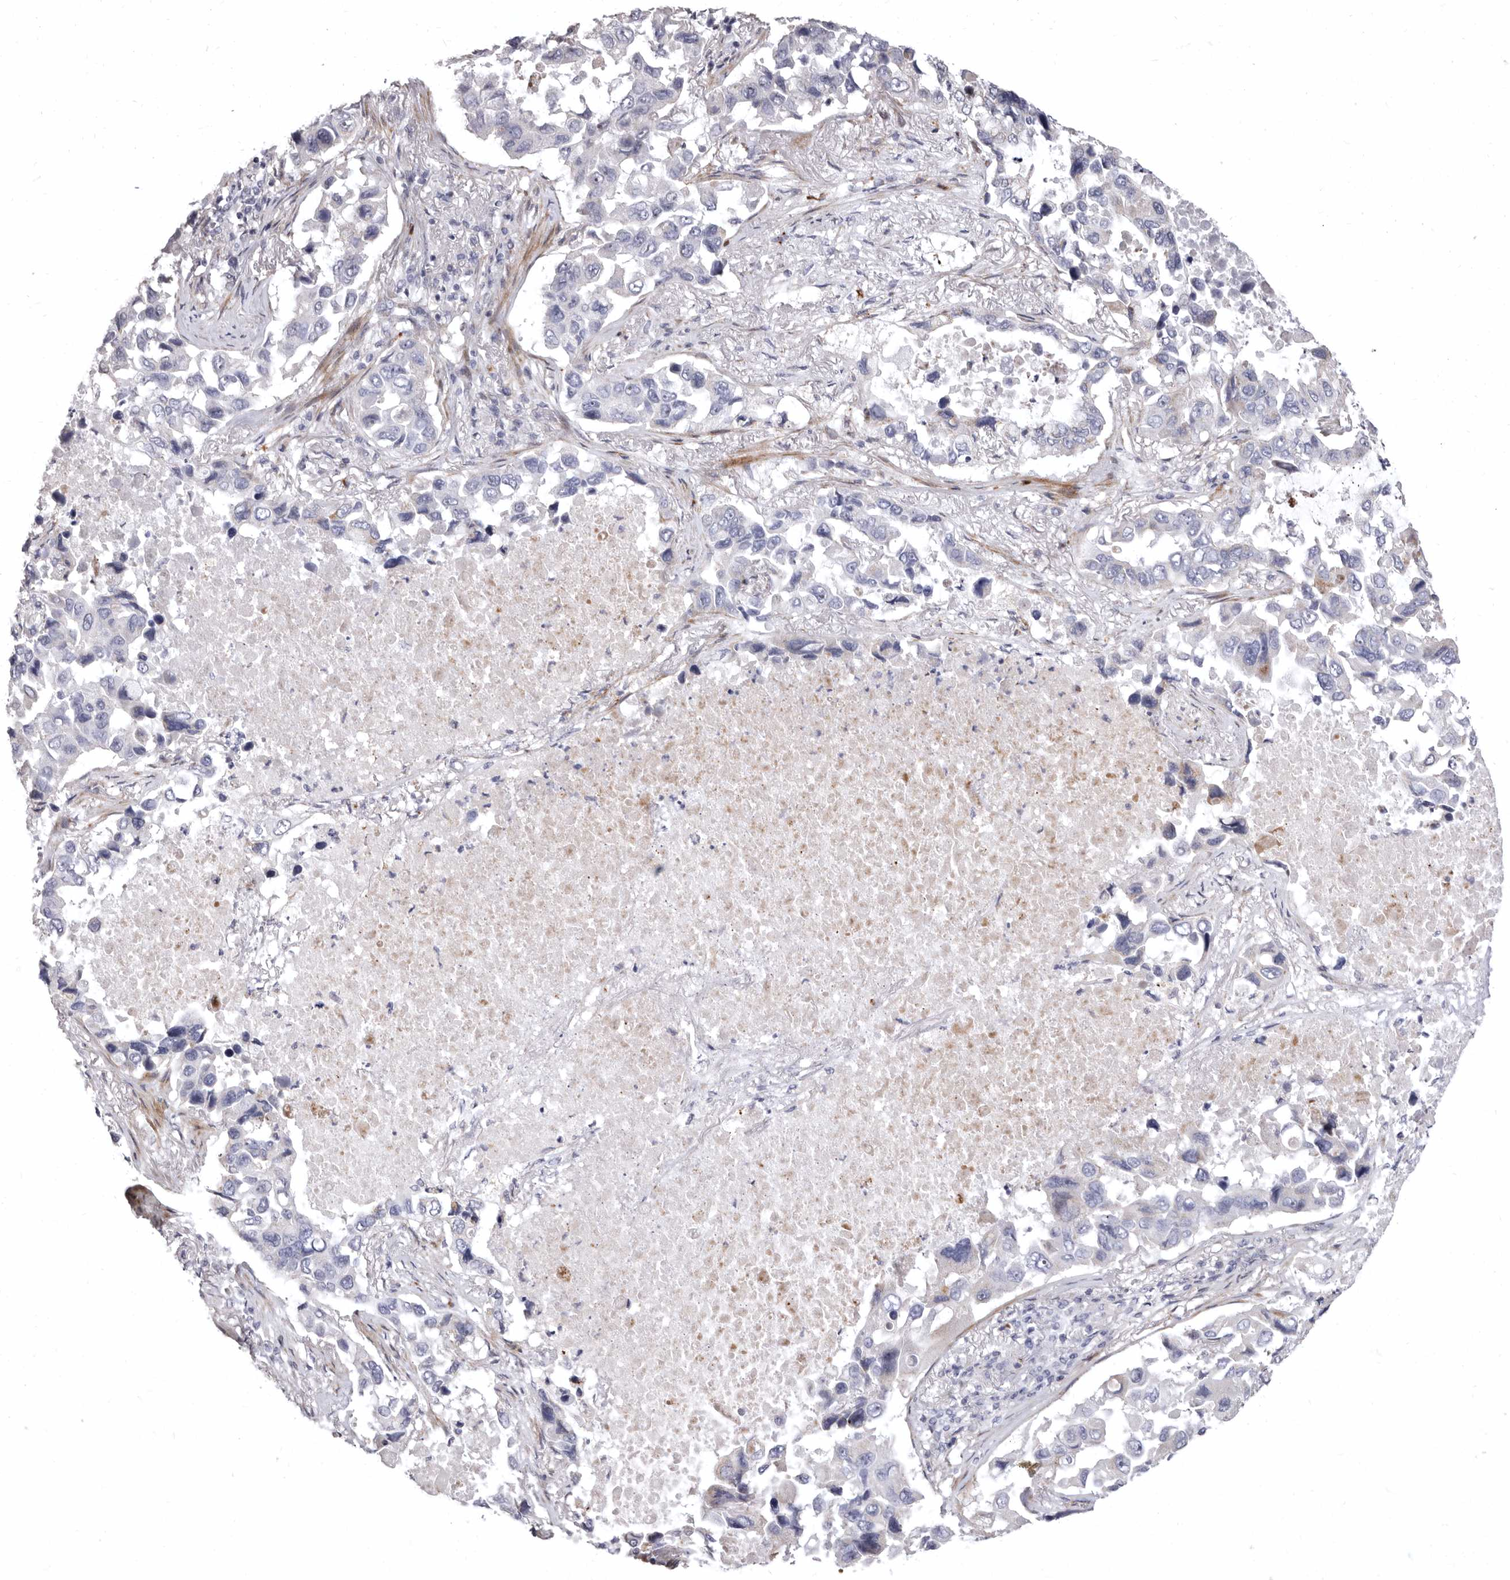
{"staining": {"intensity": "negative", "quantity": "none", "location": "none"}, "tissue": "lung cancer", "cell_type": "Tumor cells", "image_type": "cancer", "snomed": [{"axis": "morphology", "description": "Adenocarcinoma, NOS"}, {"axis": "topography", "description": "Lung"}], "caption": "This photomicrograph is of adenocarcinoma (lung) stained with immunohistochemistry to label a protein in brown with the nuclei are counter-stained blue. There is no expression in tumor cells.", "gene": "AIDA", "patient": {"sex": "male", "age": 64}}